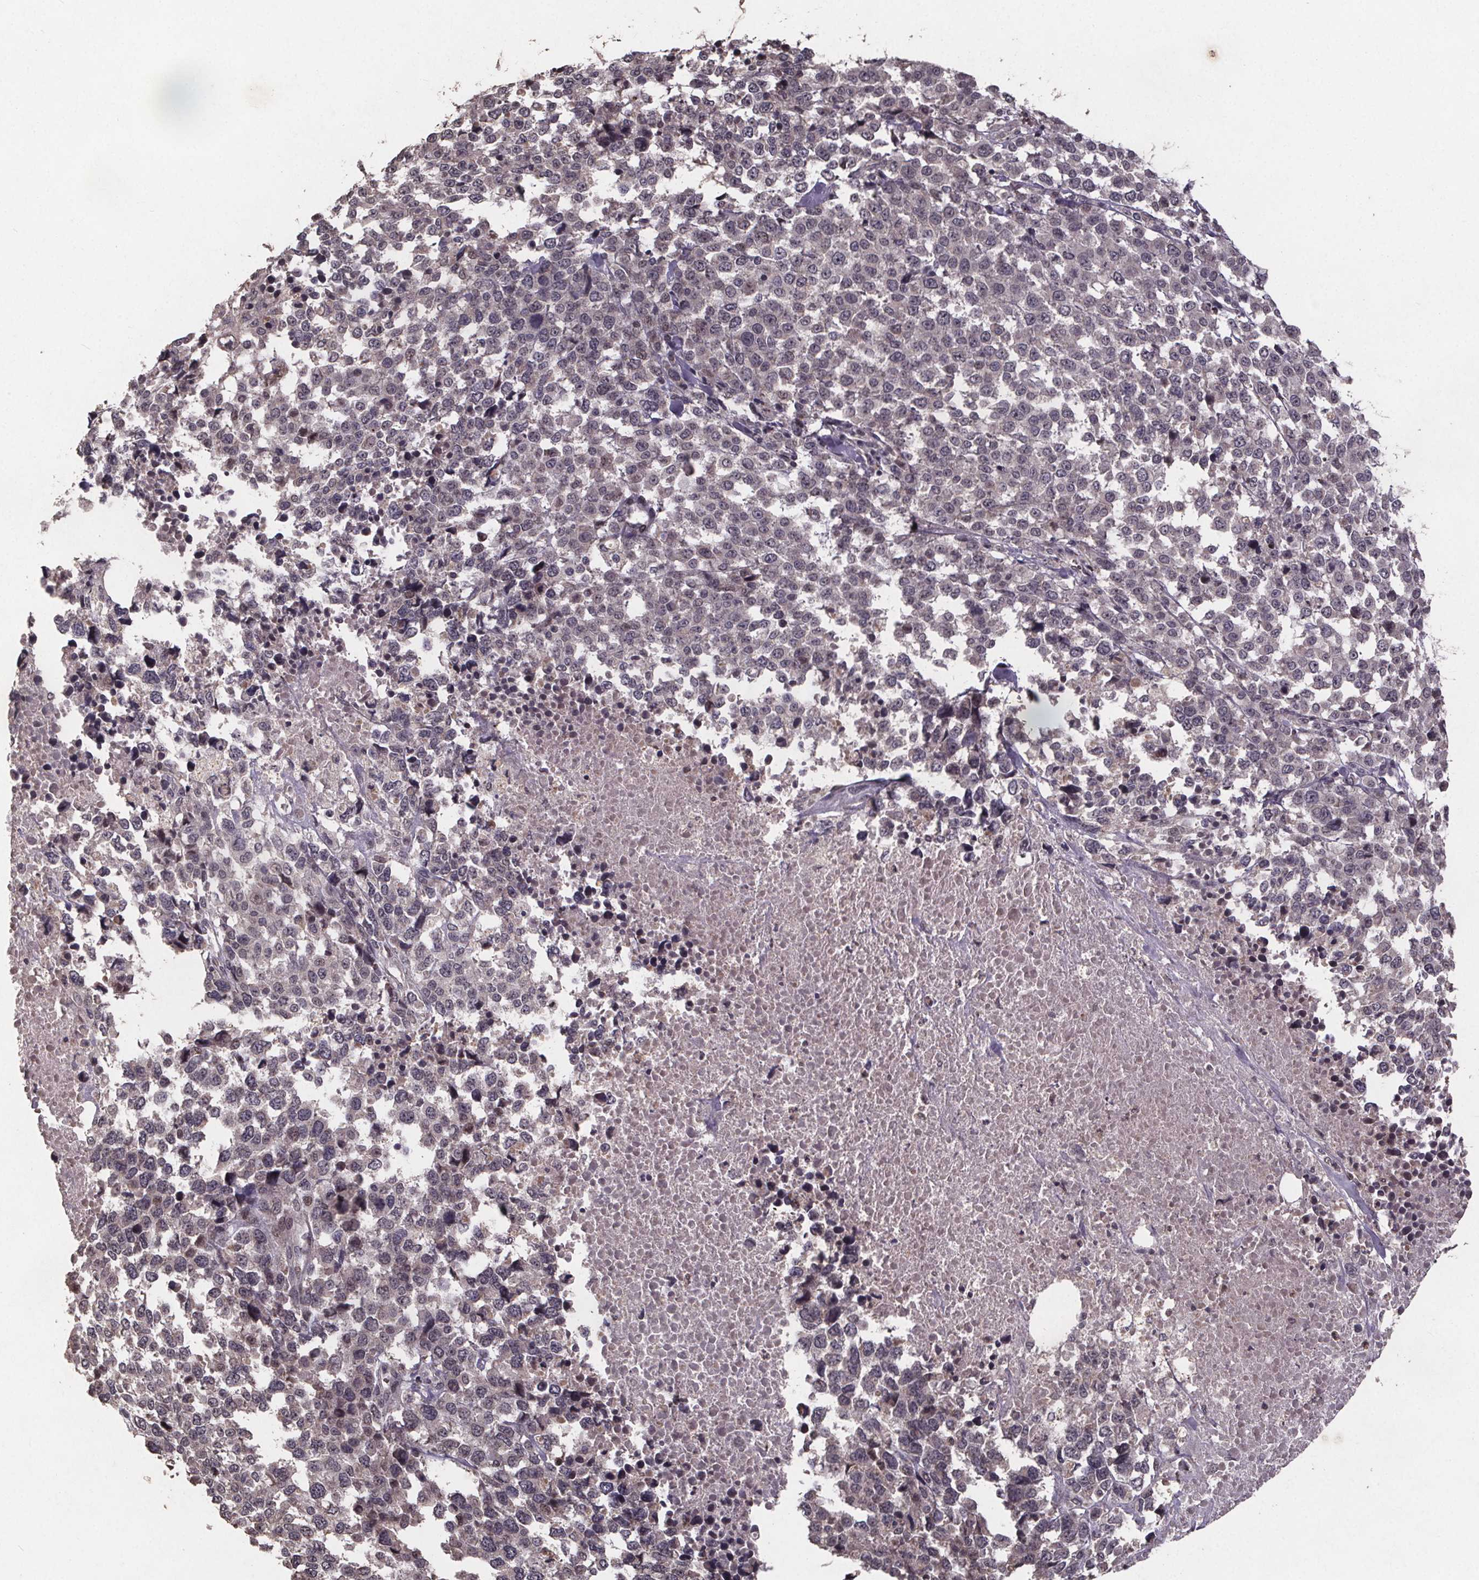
{"staining": {"intensity": "negative", "quantity": "none", "location": "none"}, "tissue": "melanoma", "cell_type": "Tumor cells", "image_type": "cancer", "snomed": [{"axis": "morphology", "description": "Malignant melanoma, Metastatic site"}, {"axis": "topography", "description": "Skin"}], "caption": "DAB (3,3'-diaminobenzidine) immunohistochemical staining of malignant melanoma (metastatic site) shows no significant positivity in tumor cells. The staining was performed using DAB (3,3'-diaminobenzidine) to visualize the protein expression in brown, while the nuclei were stained in blue with hematoxylin (Magnification: 20x).", "gene": "GPX3", "patient": {"sex": "male", "age": 84}}